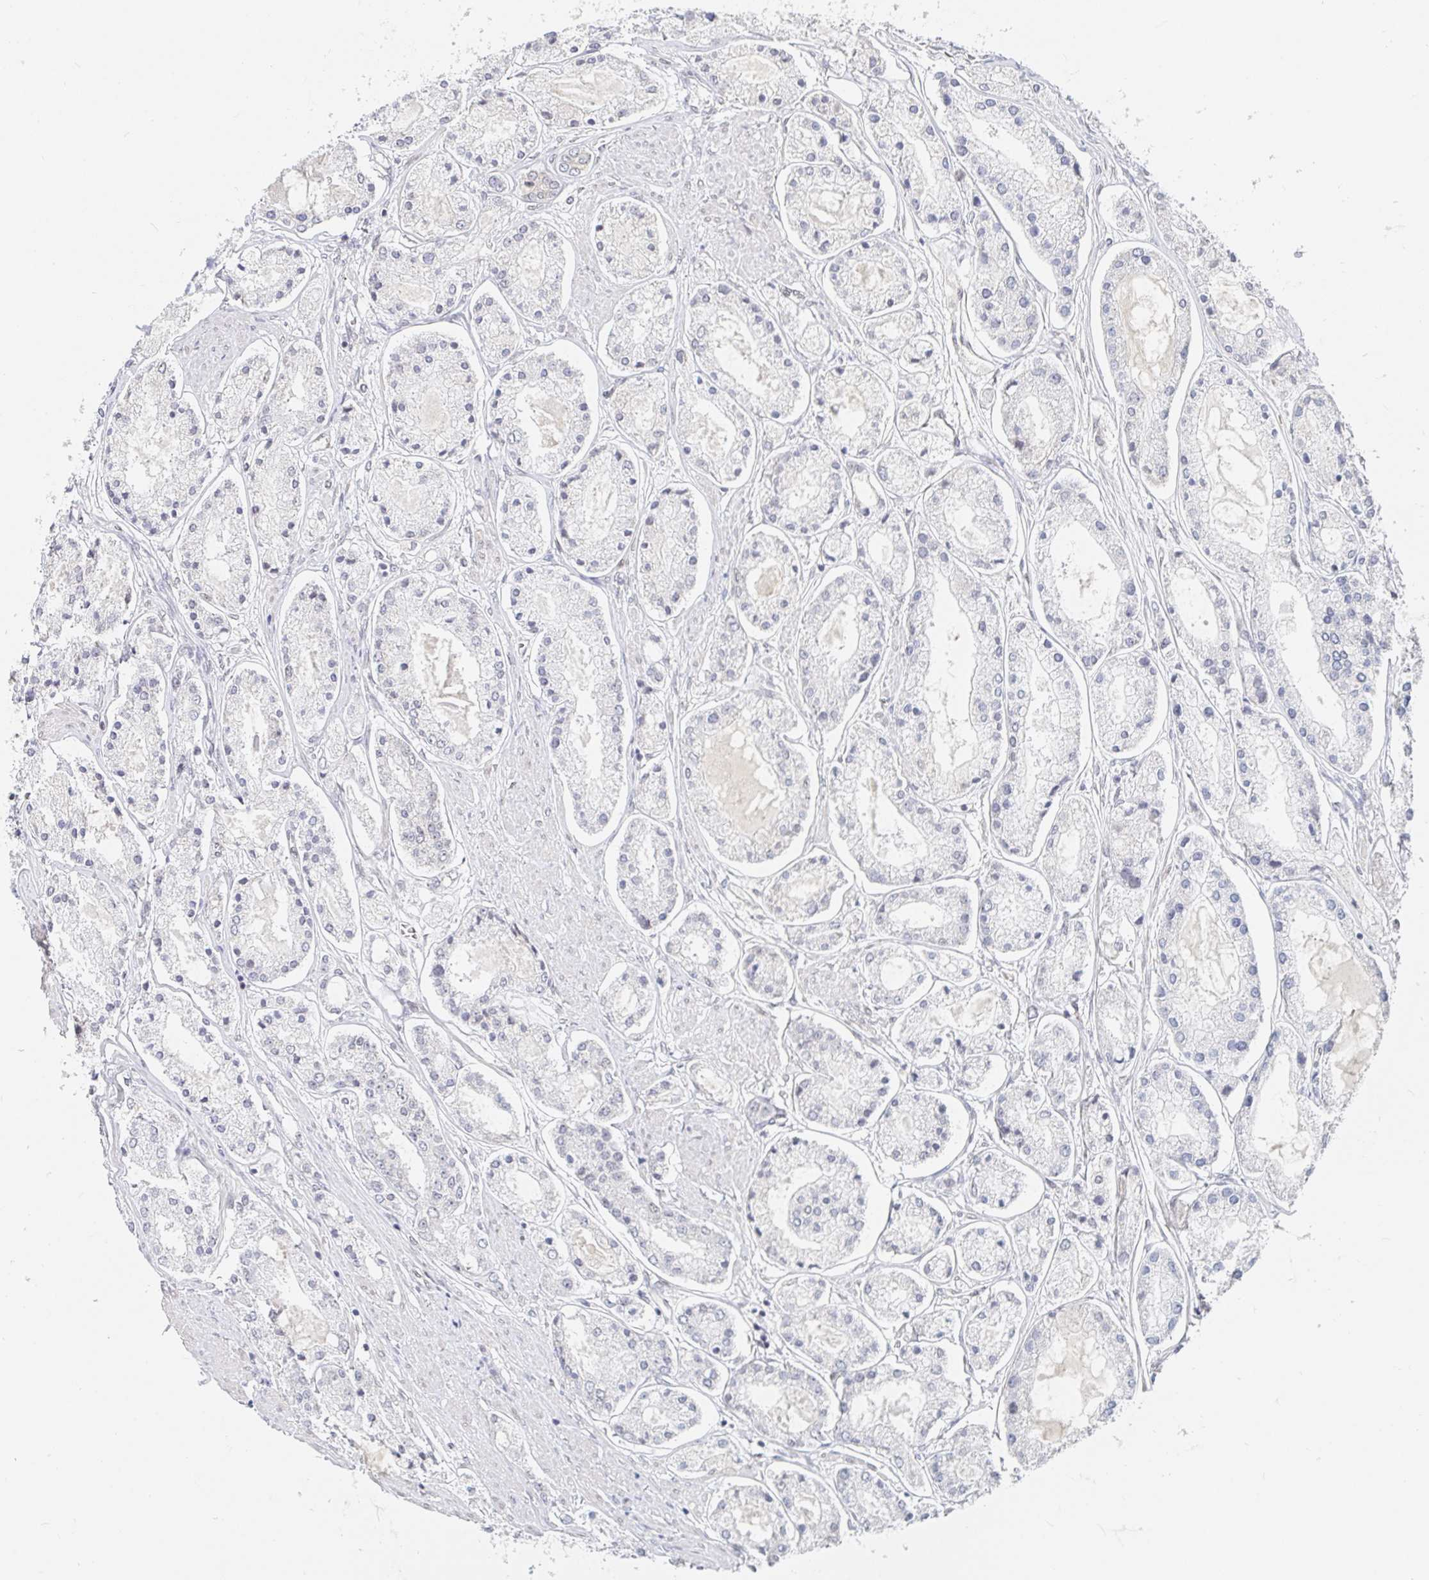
{"staining": {"intensity": "negative", "quantity": "none", "location": "none"}, "tissue": "prostate cancer", "cell_type": "Tumor cells", "image_type": "cancer", "snomed": [{"axis": "morphology", "description": "Adenocarcinoma, High grade"}, {"axis": "topography", "description": "Prostate"}], "caption": "Adenocarcinoma (high-grade) (prostate) was stained to show a protein in brown. There is no significant positivity in tumor cells.", "gene": "CHD2", "patient": {"sex": "male", "age": 66}}